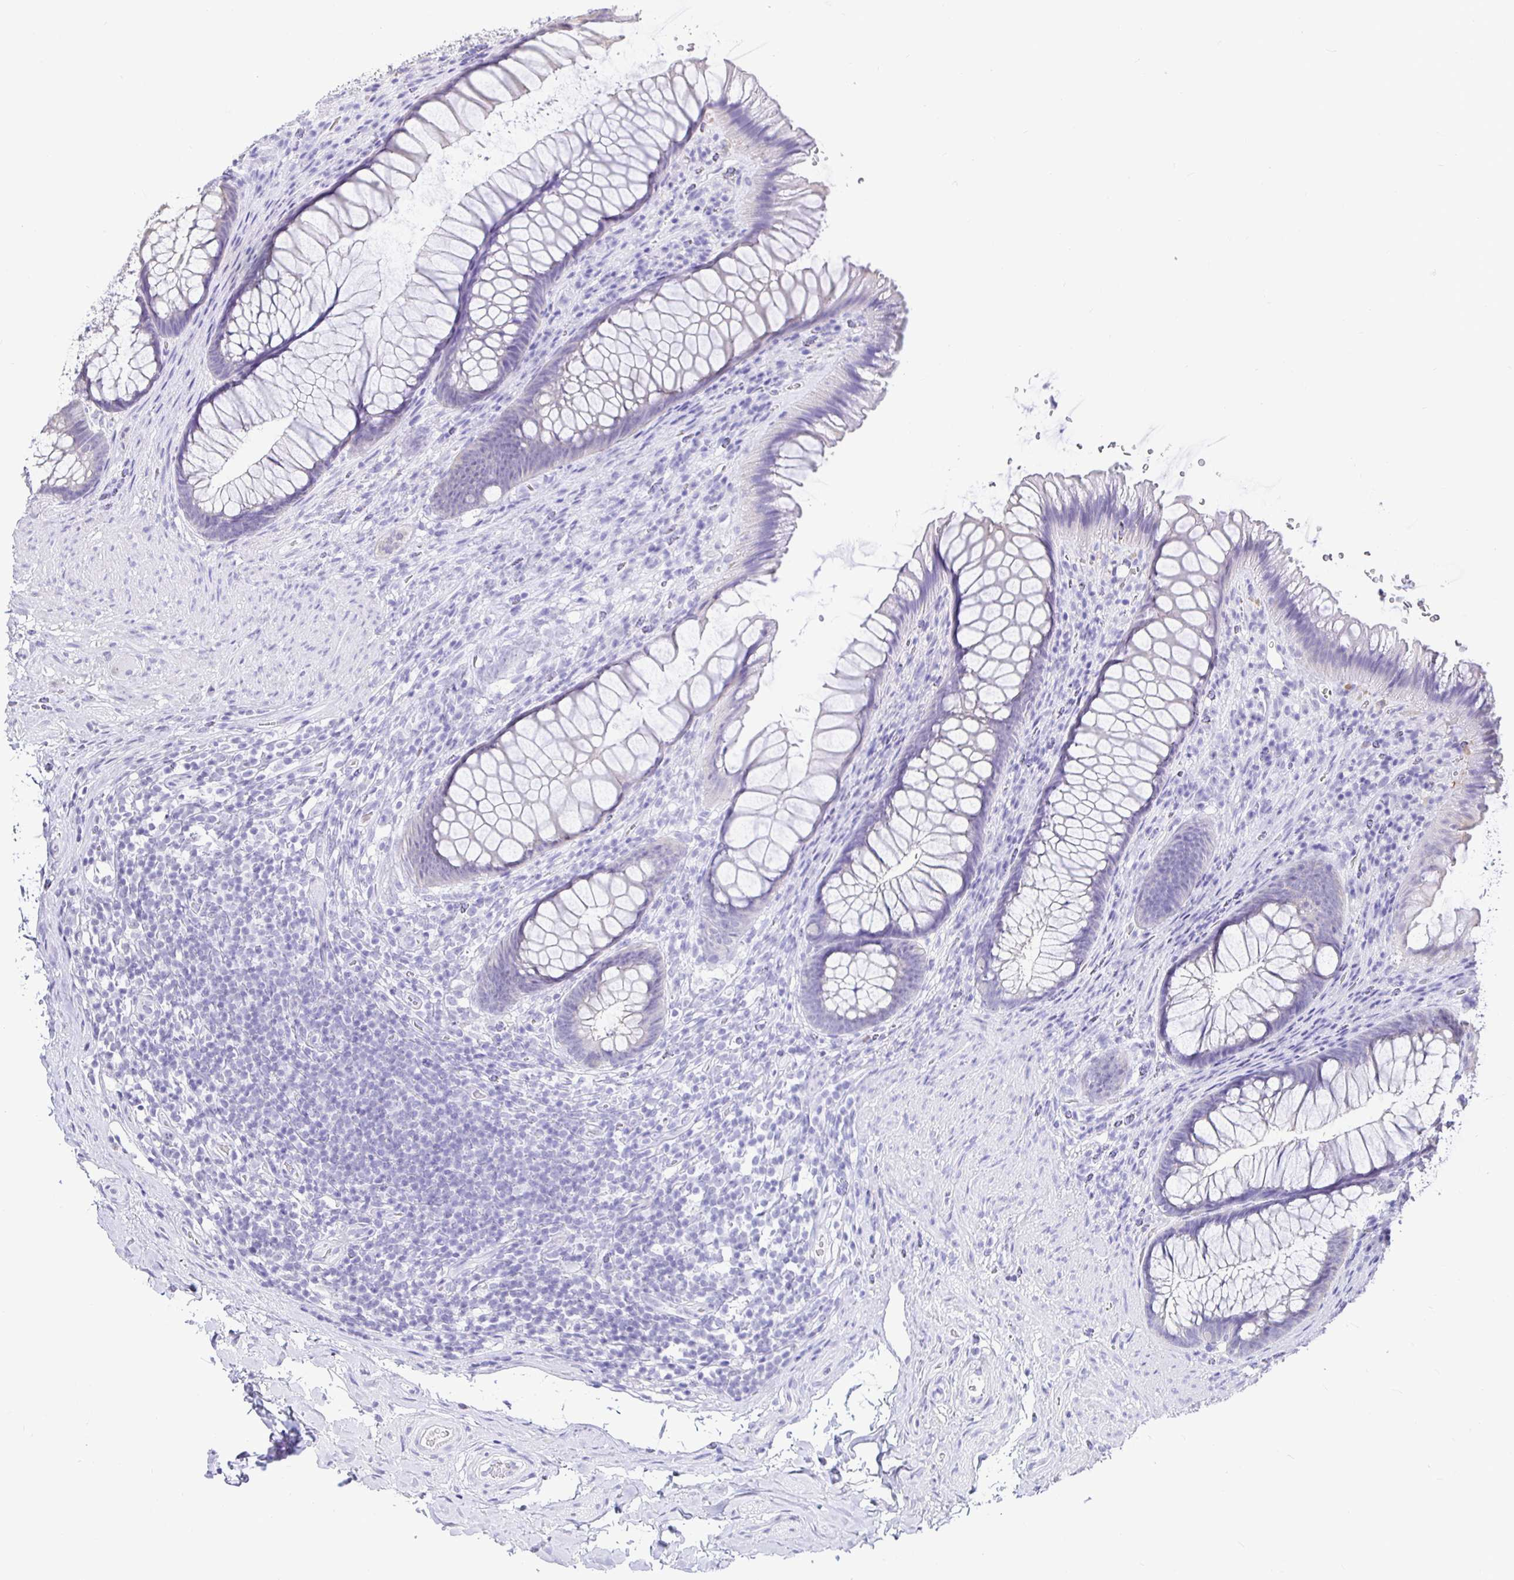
{"staining": {"intensity": "negative", "quantity": "none", "location": "none"}, "tissue": "rectum", "cell_type": "Glandular cells", "image_type": "normal", "snomed": [{"axis": "morphology", "description": "Normal tissue, NOS"}, {"axis": "topography", "description": "Rectum"}], "caption": "Human rectum stained for a protein using IHC exhibits no staining in glandular cells.", "gene": "EZHIP", "patient": {"sex": "male", "age": 53}}